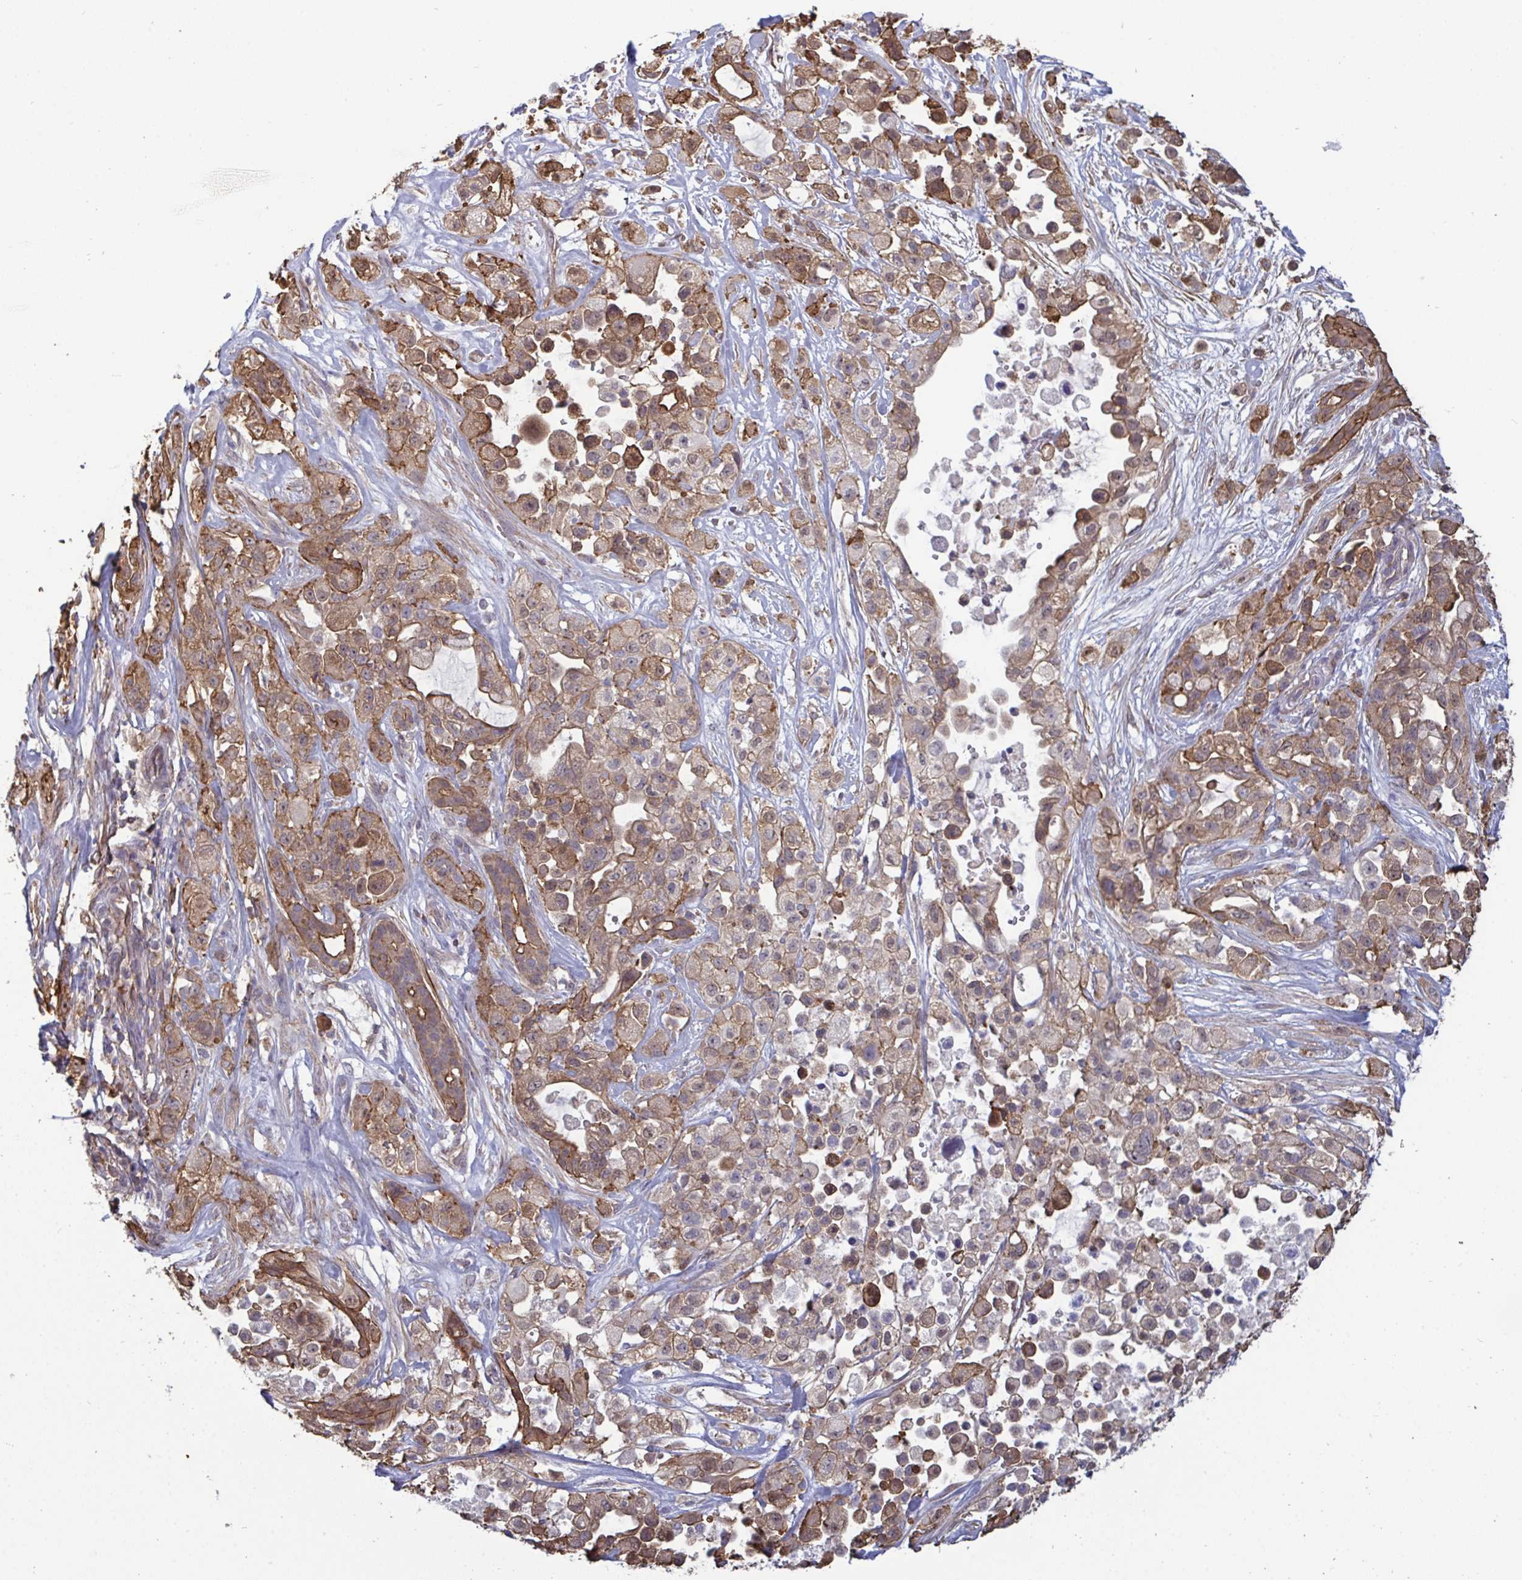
{"staining": {"intensity": "moderate", "quantity": "25%-75%", "location": "cytoplasmic/membranous"}, "tissue": "pancreatic cancer", "cell_type": "Tumor cells", "image_type": "cancer", "snomed": [{"axis": "morphology", "description": "Adenocarcinoma, NOS"}, {"axis": "topography", "description": "Pancreas"}], "caption": "The micrograph reveals staining of pancreatic adenocarcinoma, revealing moderate cytoplasmic/membranous protein staining (brown color) within tumor cells.", "gene": "ISCU", "patient": {"sex": "male", "age": 44}}